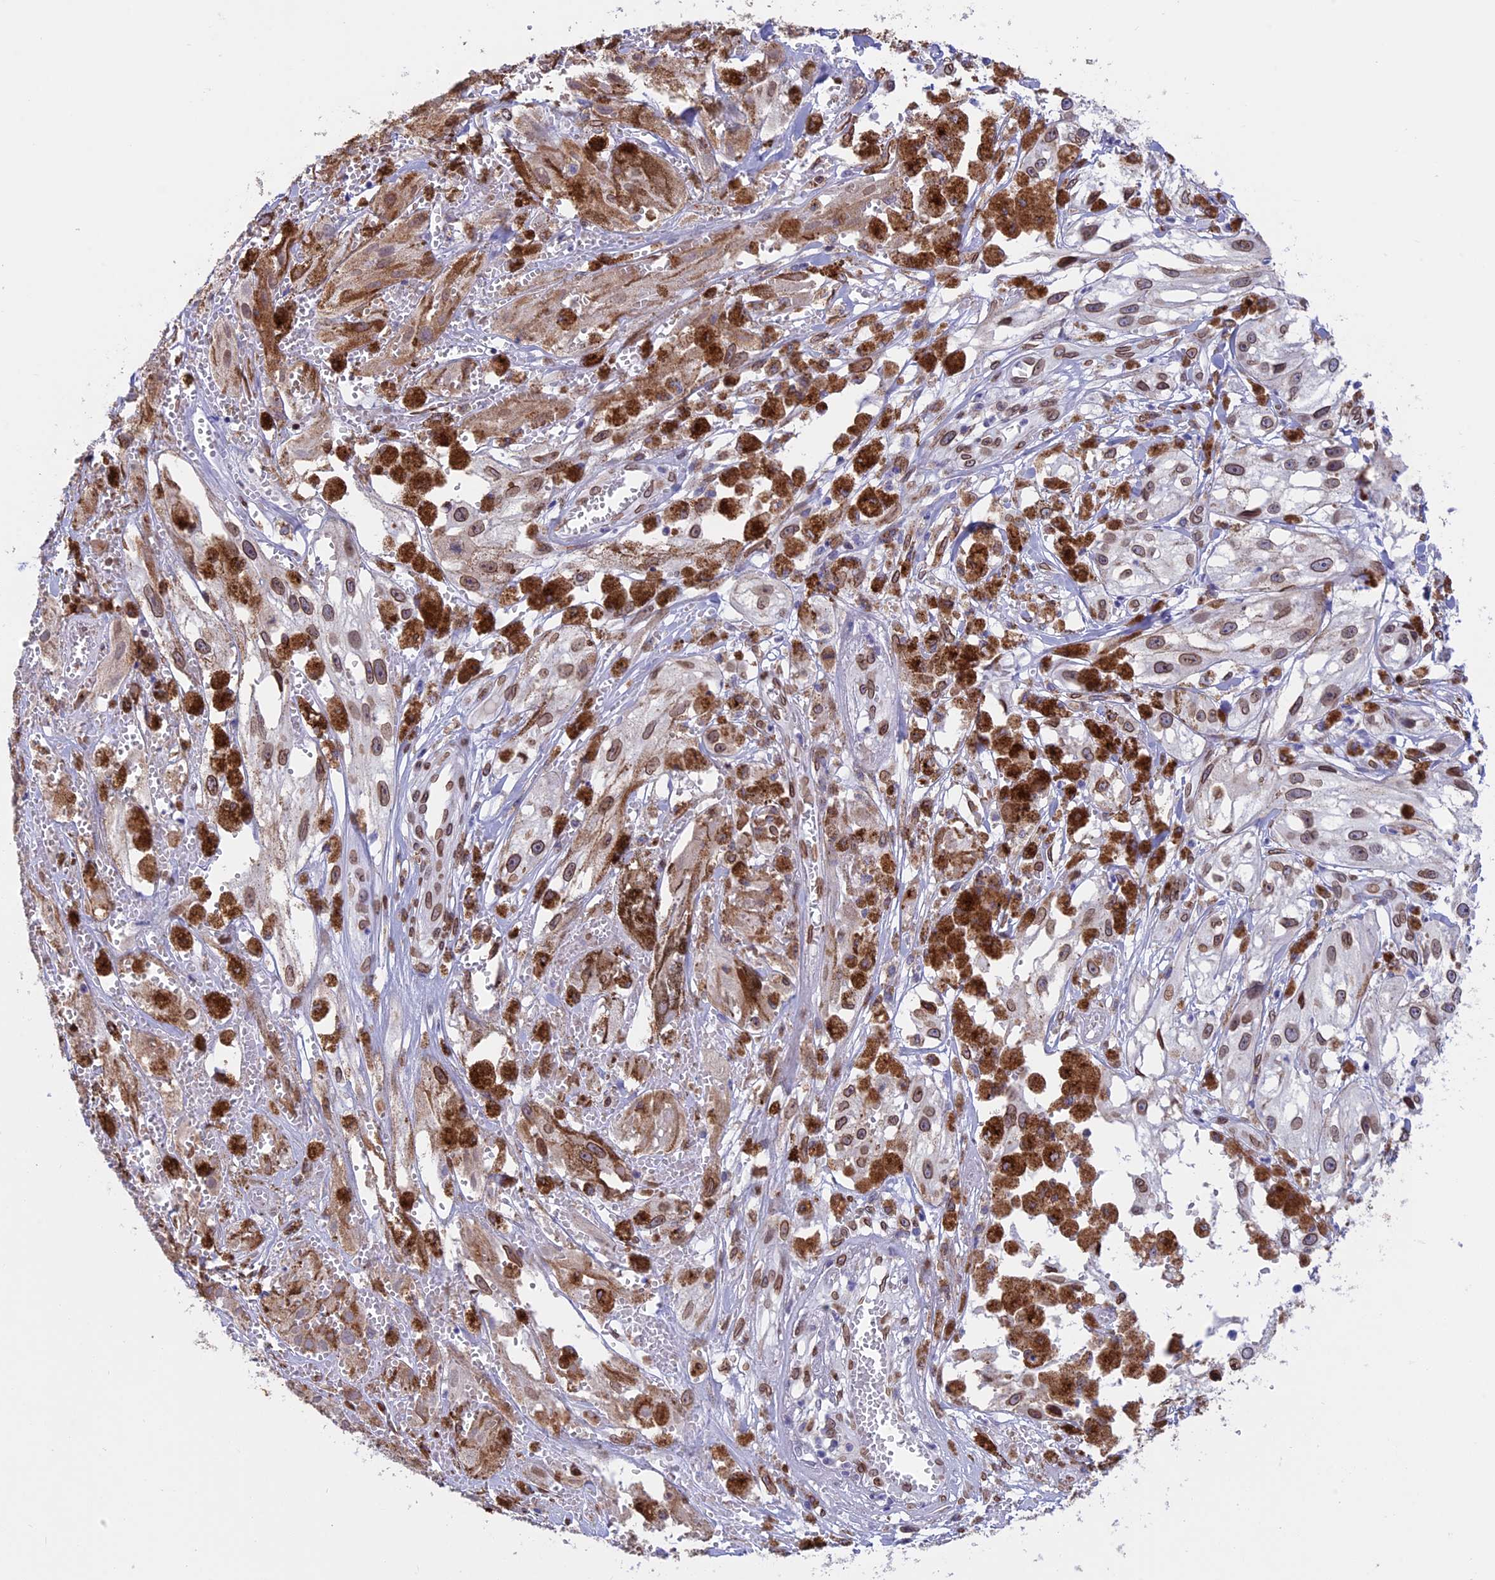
{"staining": {"intensity": "moderate", "quantity": ">75%", "location": "cytoplasmic/membranous,nuclear"}, "tissue": "melanoma", "cell_type": "Tumor cells", "image_type": "cancer", "snomed": [{"axis": "morphology", "description": "Malignant melanoma, NOS"}, {"axis": "topography", "description": "Skin"}], "caption": "This photomicrograph demonstrates immunohistochemistry (IHC) staining of human malignant melanoma, with medium moderate cytoplasmic/membranous and nuclear expression in about >75% of tumor cells.", "gene": "TMPRSS7", "patient": {"sex": "male", "age": 88}}